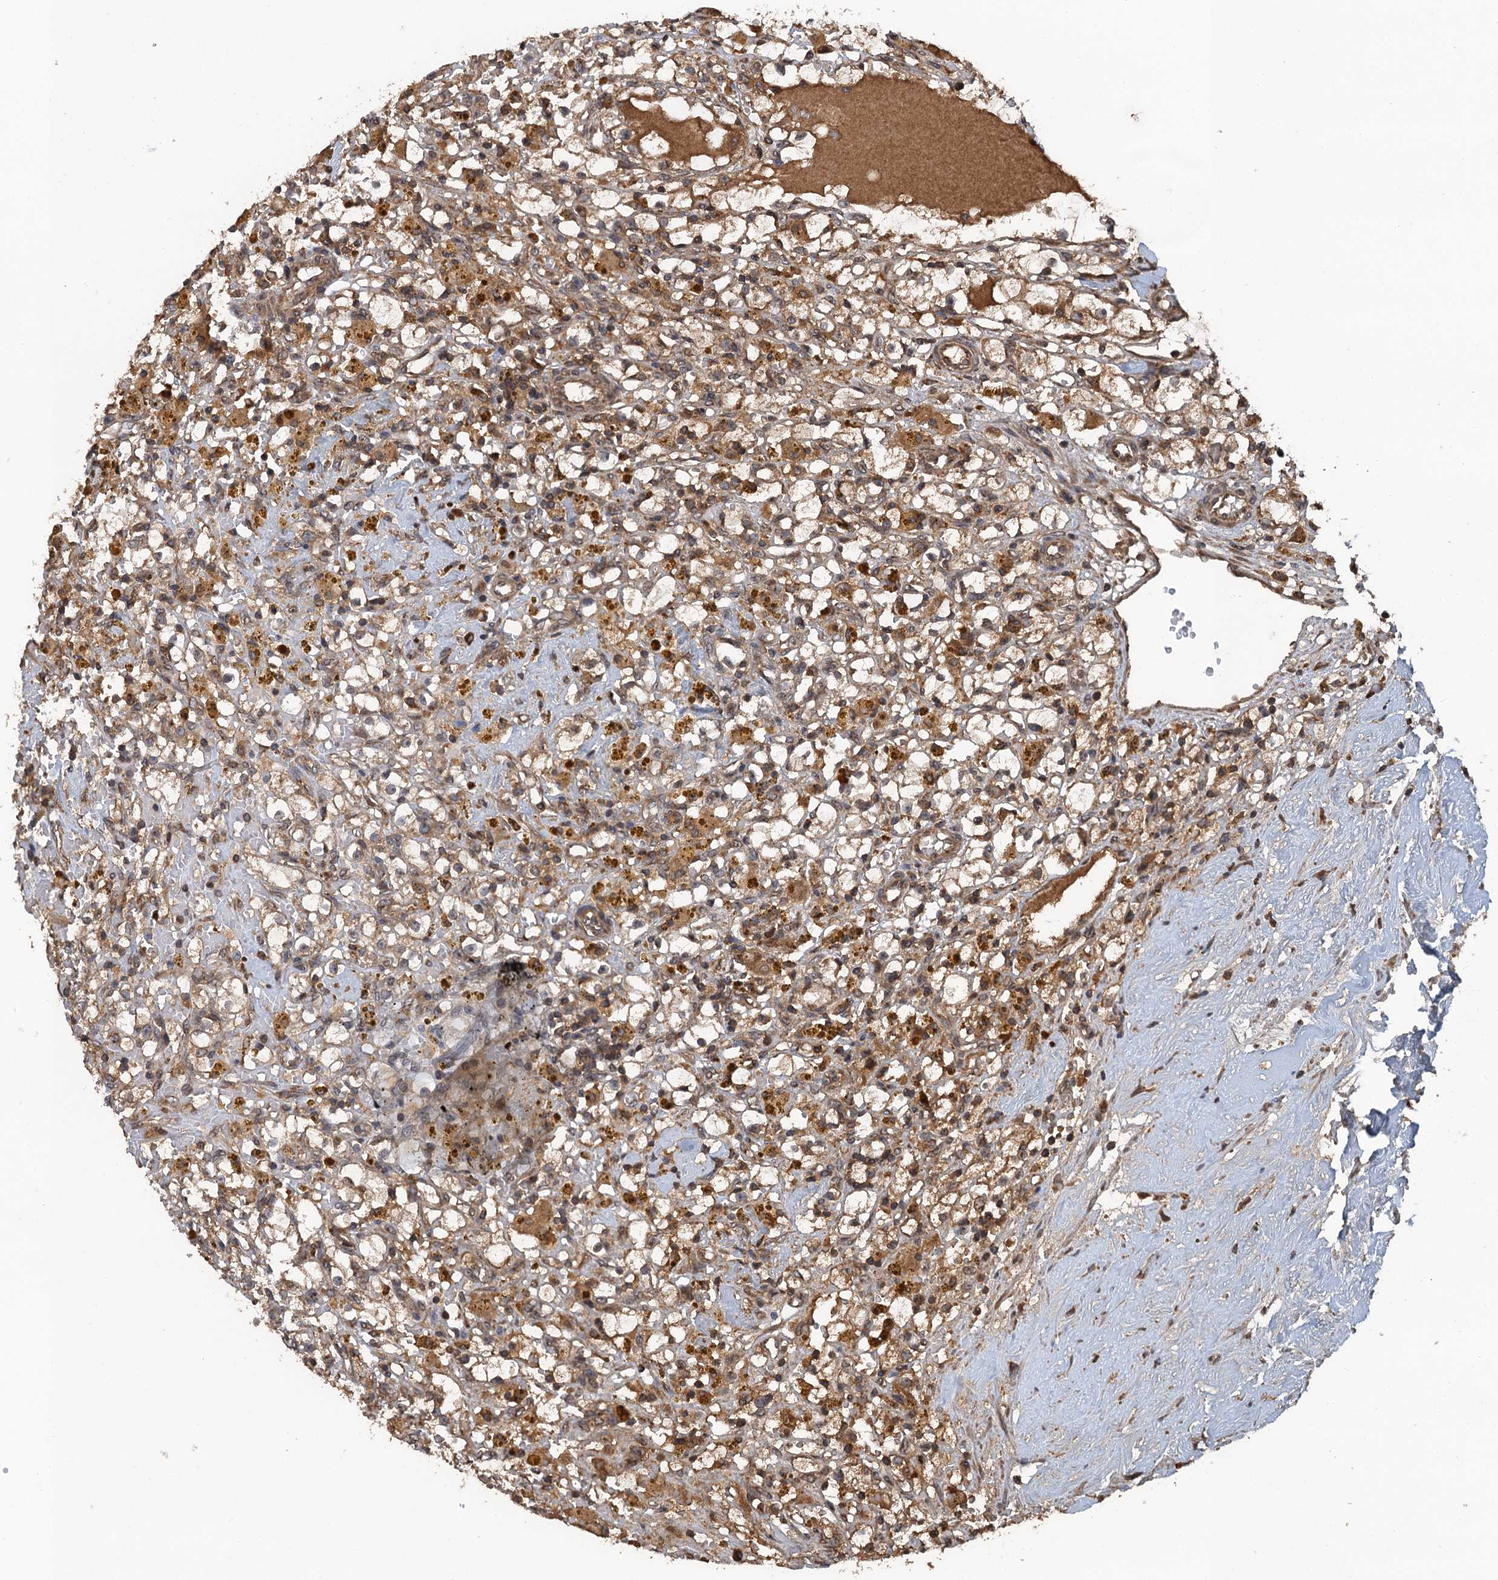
{"staining": {"intensity": "moderate", "quantity": "<25%", "location": "cytoplasmic/membranous"}, "tissue": "renal cancer", "cell_type": "Tumor cells", "image_type": "cancer", "snomed": [{"axis": "morphology", "description": "Adenocarcinoma, NOS"}, {"axis": "topography", "description": "Kidney"}], "caption": "Renal cancer stained with DAB IHC reveals low levels of moderate cytoplasmic/membranous expression in about <25% of tumor cells.", "gene": "GLE1", "patient": {"sex": "male", "age": 56}}